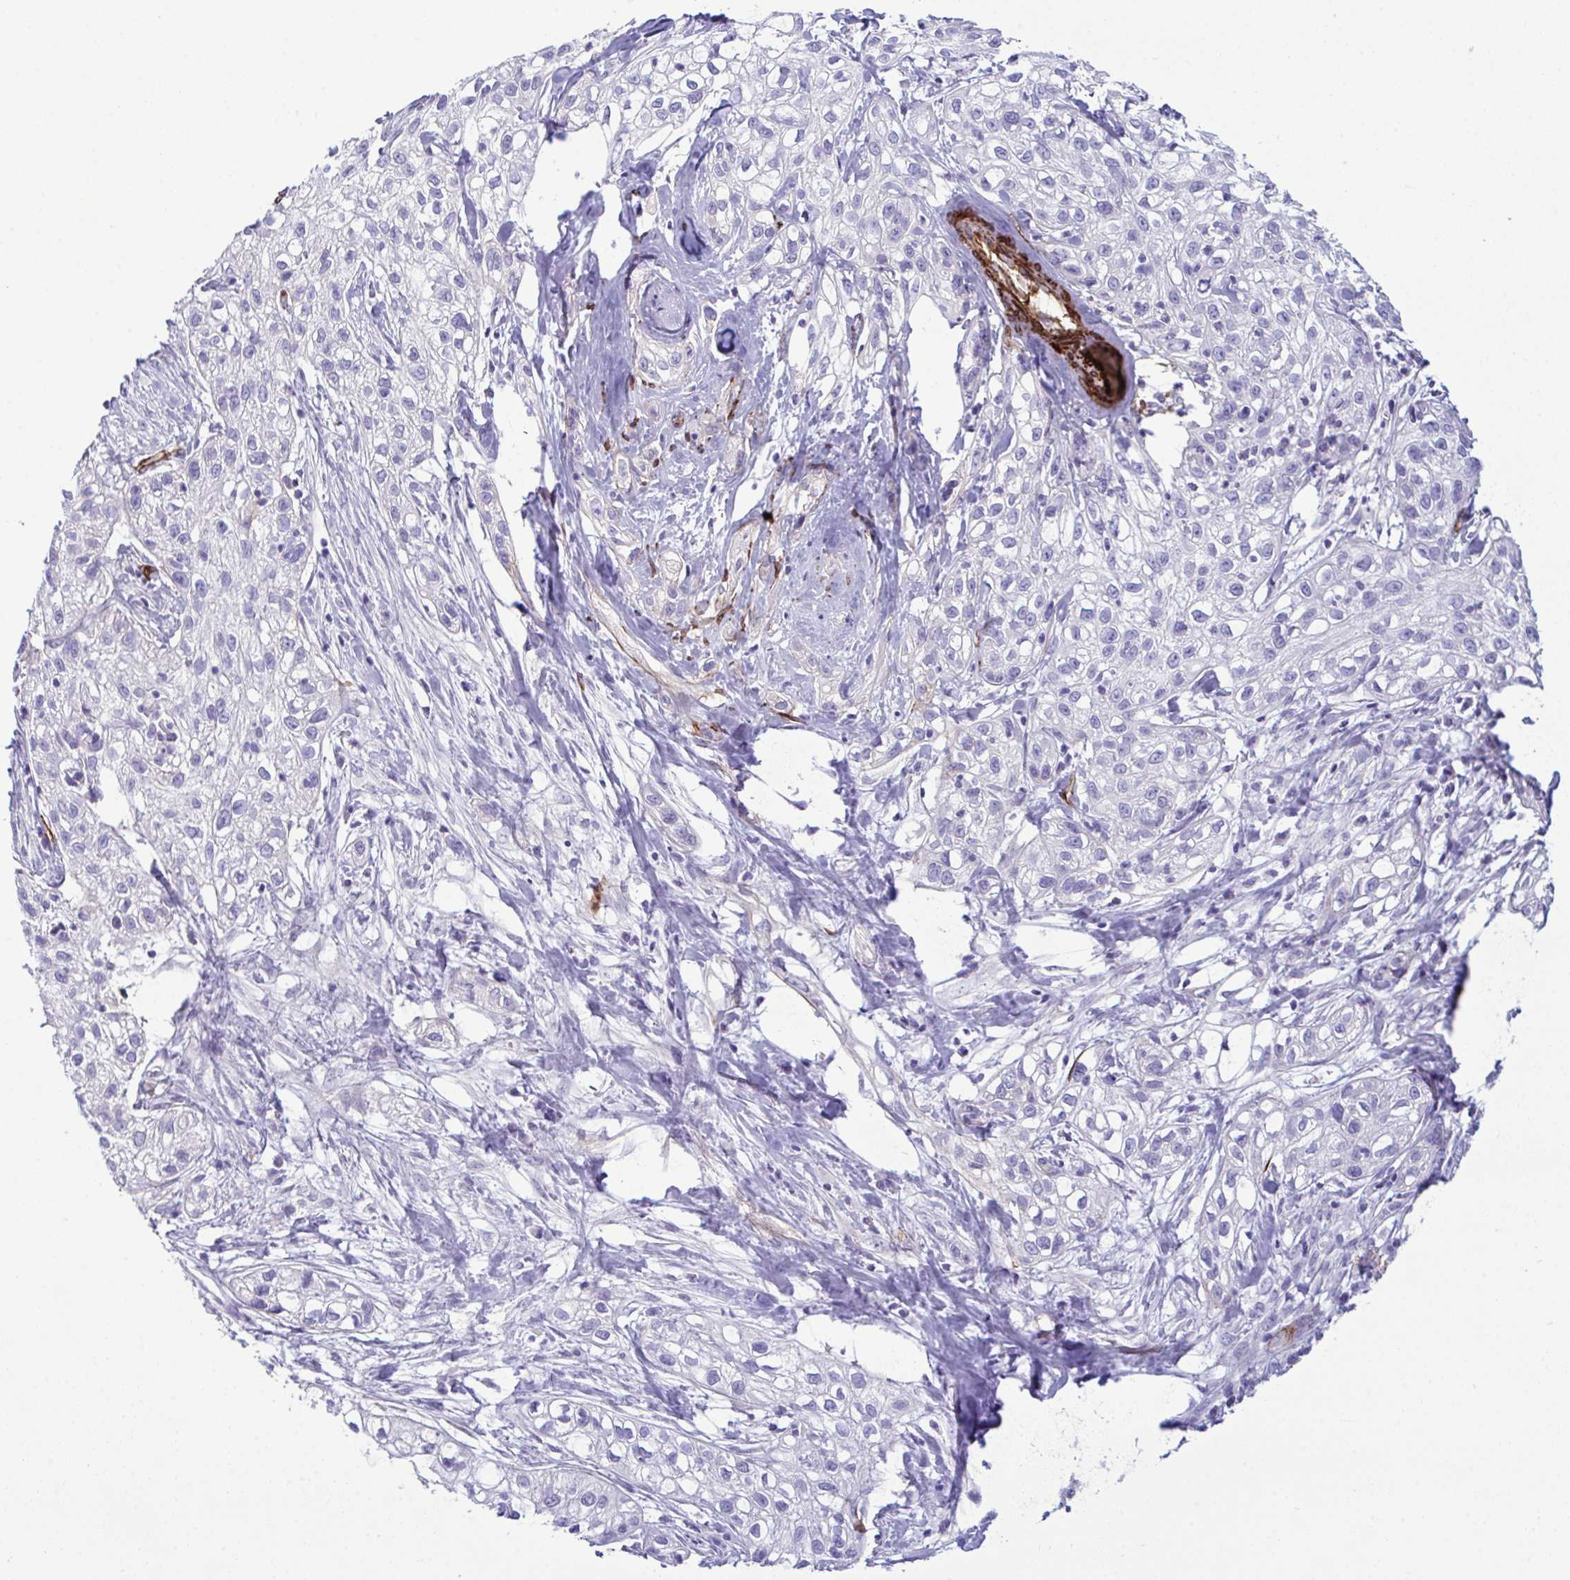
{"staining": {"intensity": "negative", "quantity": "none", "location": "none"}, "tissue": "skin cancer", "cell_type": "Tumor cells", "image_type": "cancer", "snomed": [{"axis": "morphology", "description": "Squamous cell carcinoma, NOS"}, {"axis": "topography", "description": "Skin"}], "caption": "DAB immunohistochemical staining of skin cancer (squamous cell carcinoma) exhibits no significant staining in tumor cells.", "gene": "SYNPO2L", "patient": {"sex": "male", "age": 82}}